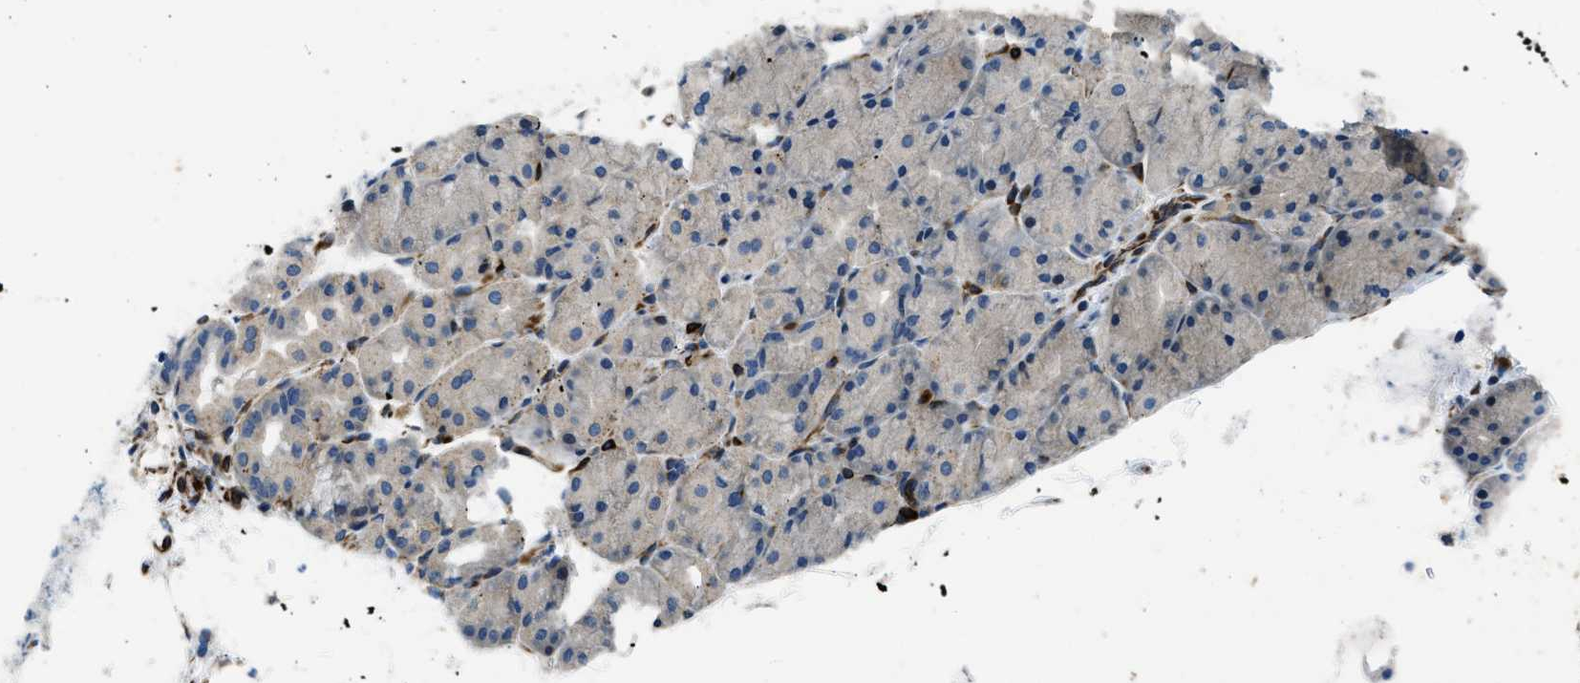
{"staining": {"intensity": "negative", "quantity": "none", "location": "none"}, "tissue": "stomach", "cell_type": "Glandular cells", "image_type": "normal", "snomed": [{"axis": "morphology", "description": "Normal tissue, NOS"}, {"axis": "morphology", "description": "Carcinoid, malignant, NOS"}, {"axis": "topography", "description": "Stomach, upper"}], "caption": "The immunohistochemistry histopathology image has no significant positivity in glandular cells of stomach. (Immunohistochemistry, brightfield microscopy, high magnification).", "gene": "GNS", "patient": {"sex": "male", "age": 39}}